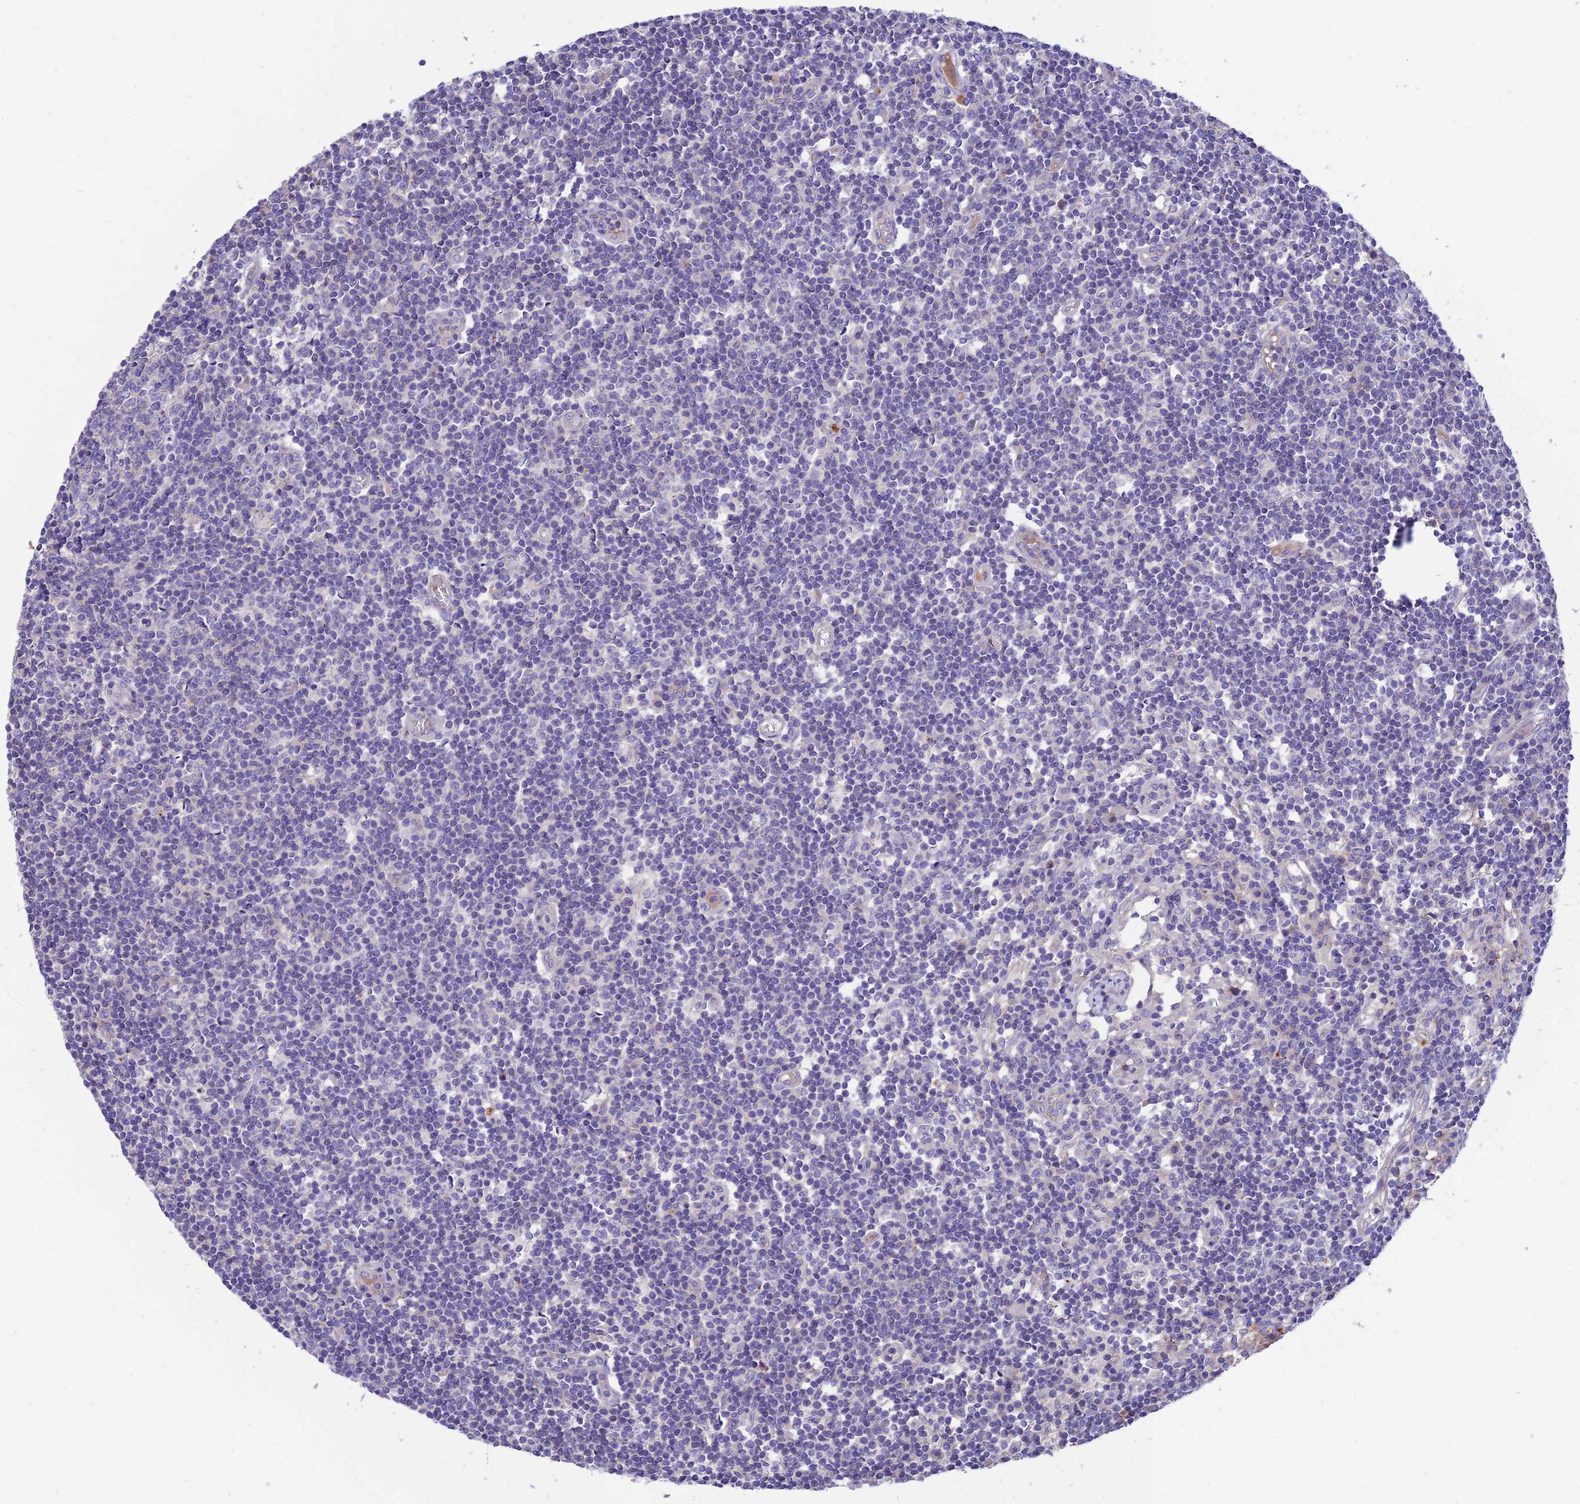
{"staining": {"intensity": "negative", "quantity": "none", "location": "none"}, "tissue": "lymph node", "cell_type": "Germinal center cells", "image_type": "normal", "snomed": [{"axis": "morphology", "description": "Normal tissue, NOS"}, {"axis": "topography", "description": "Lymph node"}], "caption": "IHC histopathology image of normal lymph node stained for a protein (brown), which shows no expression in germinal center cells.", "gene": "CCDC157", "patient": {"sex": "female", "age": 55}}